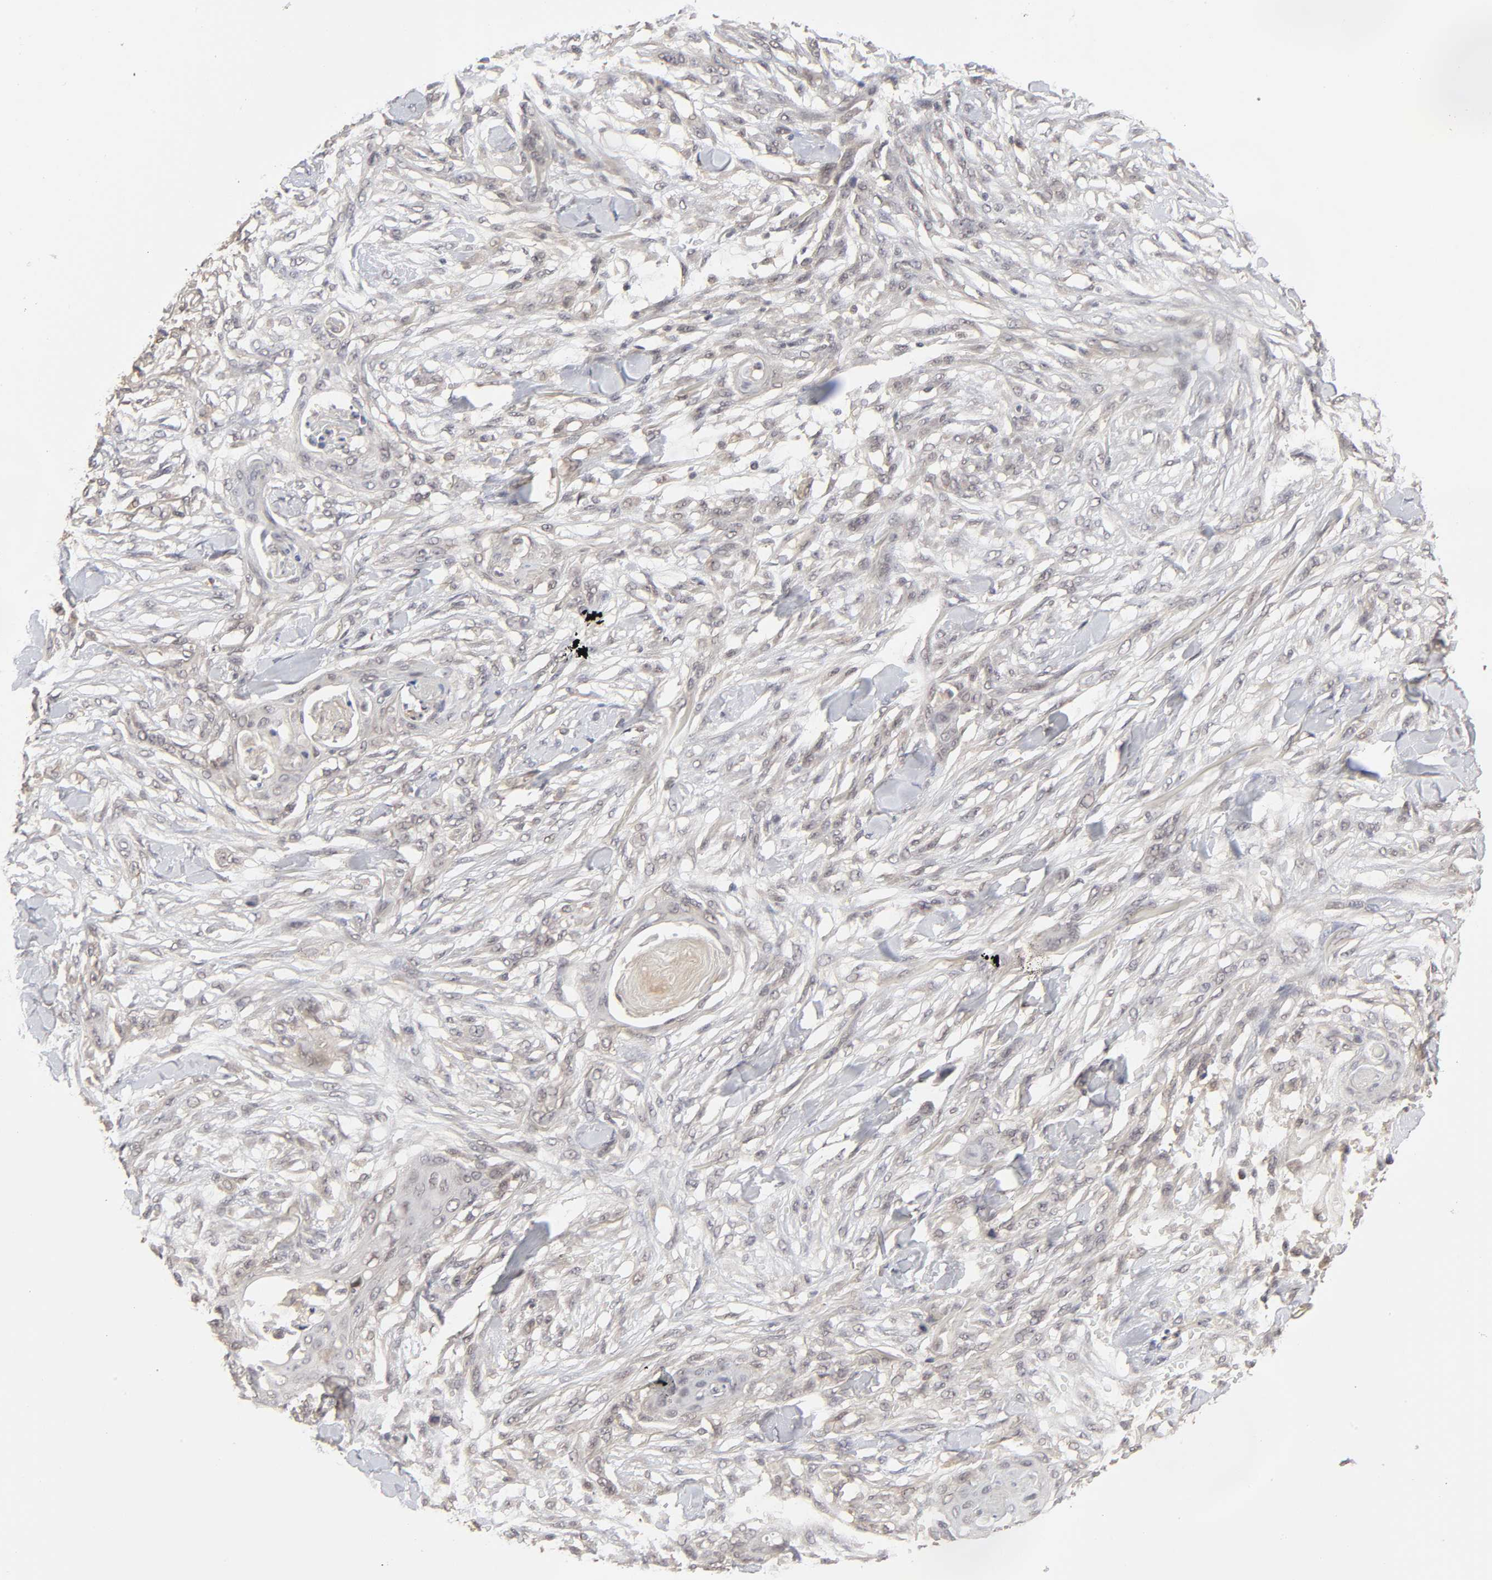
{"staining": {"intensity": "weak", "quantity": ">75%", "location": "cytoplasmic/membranous"}, "tissue": "skin cancer", "cell_type": "Tumor cells", "image_type": "cancer", "snomed": [{"axis": "morphology", "description": "Normal tissue, NOS"}, {"axis": "morphology", "description": "Squamous cell carcinoma, NOS"}, {"axis": "topography", "description": "Skin"}], "caption": "Tumor cells display low levels of weak cytoplasmic/membranous positivity in about >75% of cells in skin cancer.", "gene": "MAPK1", "patient": {"sex": "female", "age": 59}}